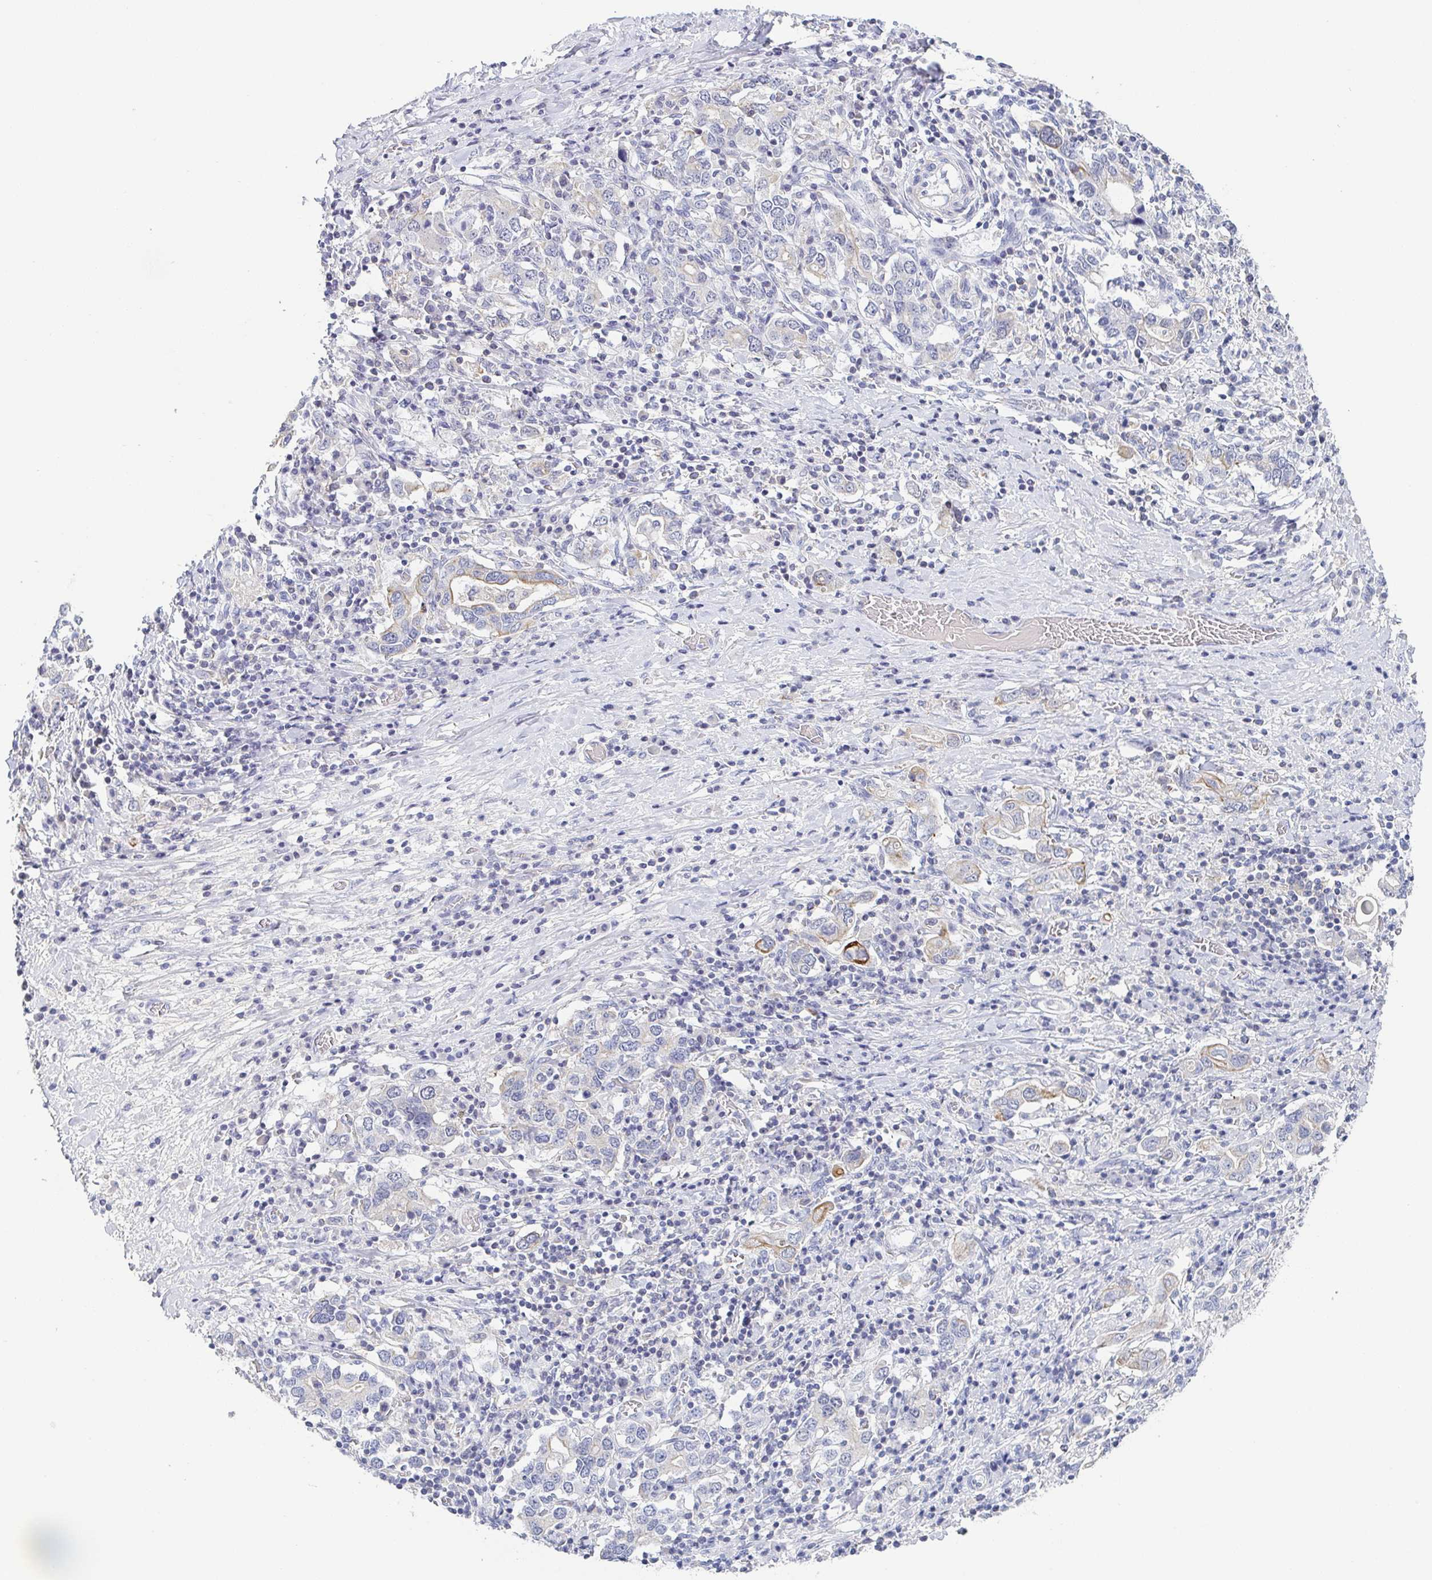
{"staining": {"intensity": "negative", "quantity": "none", "location": "none"}, "tissue": "stomach cancer", "cell_type": "Tumor cells", "image_type": "cancer", "snomed": [{"axis": "morphology", "description": "Adenocarcinoma, NOS"}, {"axis": "topography", "description": "Stomach, upper"}, {"axis": "topography", "description": "Stomach"}], "caption": "Protein analysis of stomach adenocarcinoma reveals no significant expression in tumor cells. The staining is performed using DAB brown chromogen with nuclei counter-stained in using hematoxylin.", "gene": "RHOV", "patient": {"sex": "male", "age": 62}}